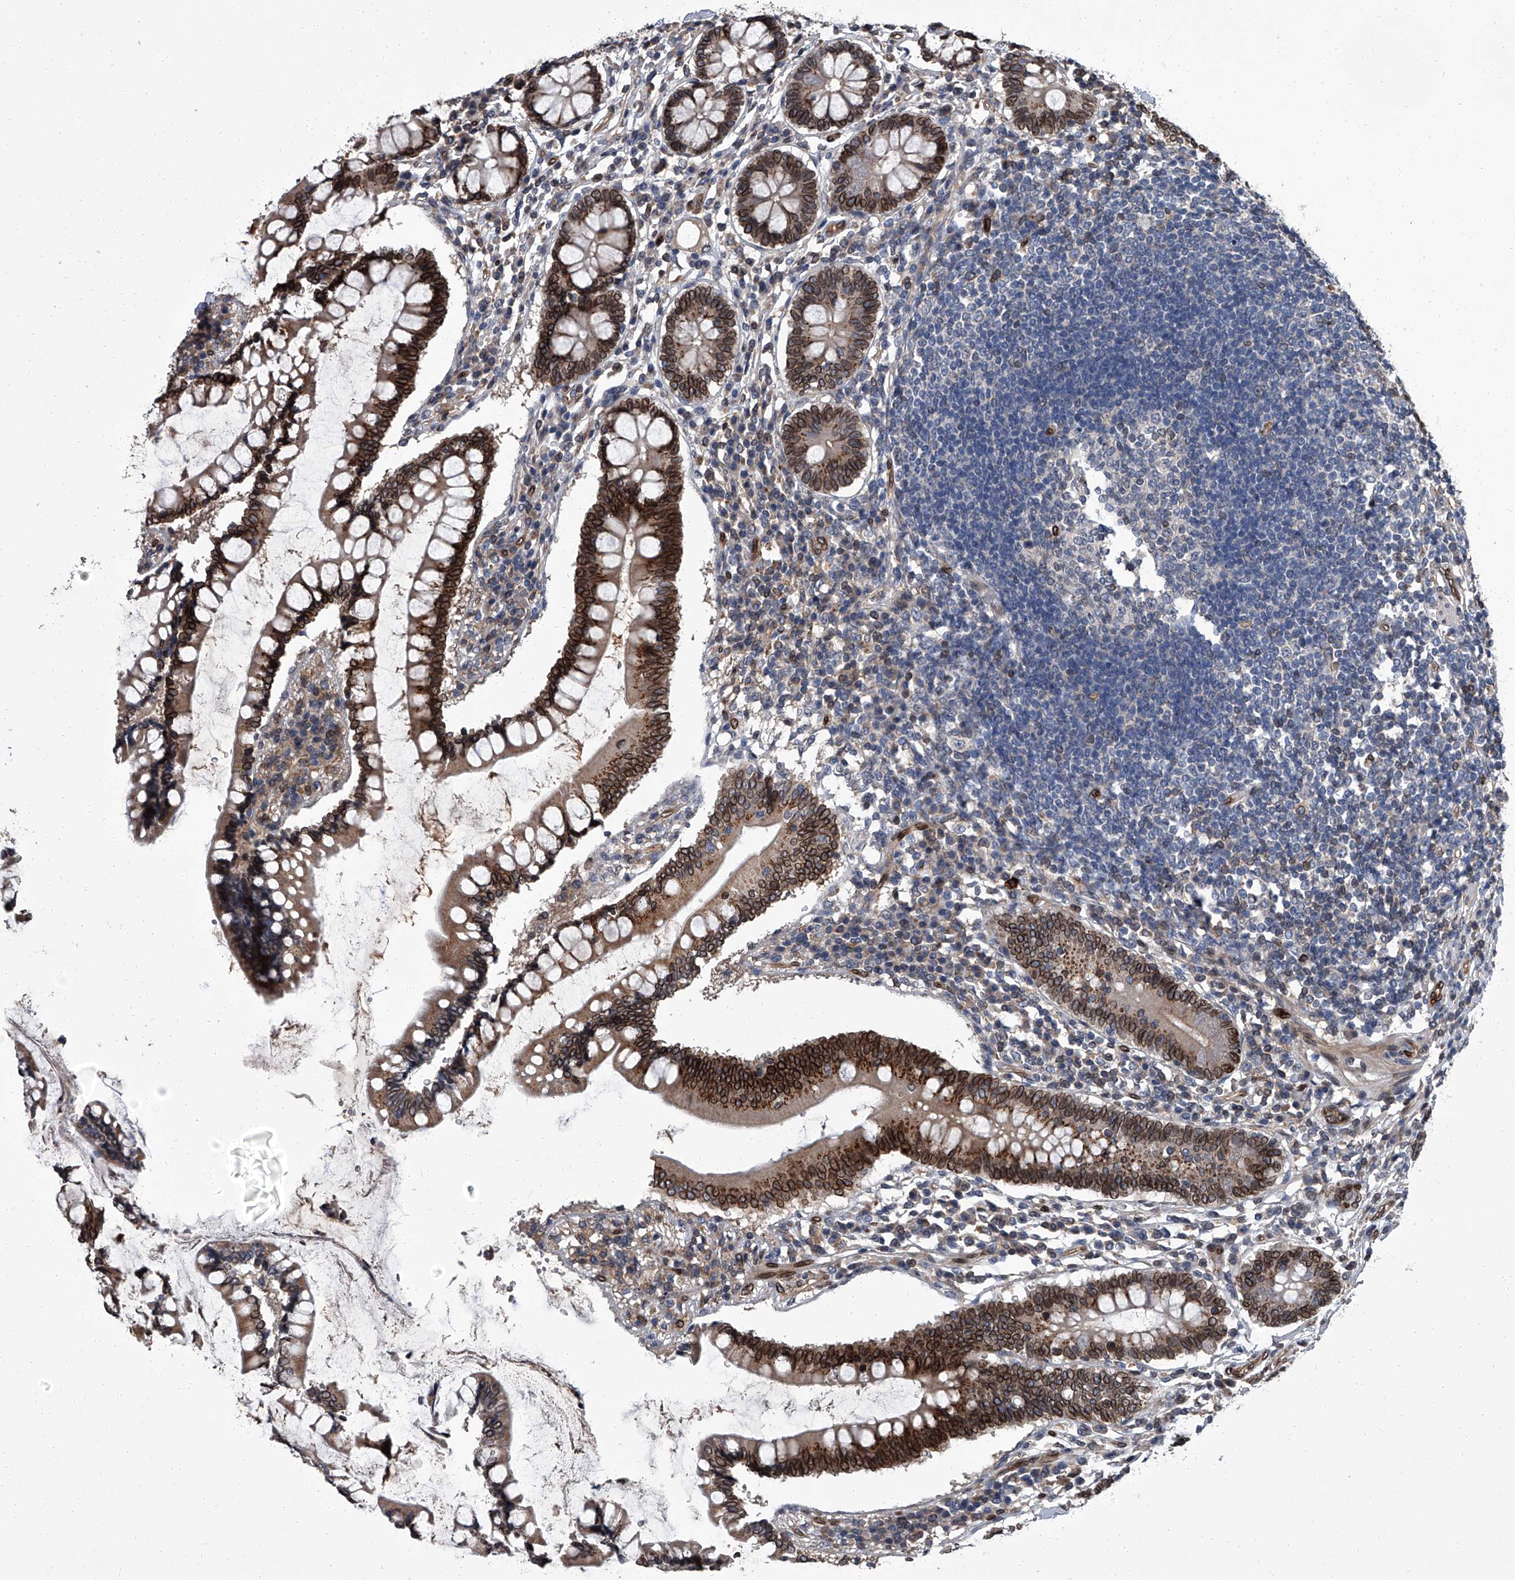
{"staining": {"intensity": "strong", "quantity": ">75%", "location": "cytoplasmic/membranous,nuclear"}, "tissue": "colon", "cell_type": "Endothelial cells", "image_type": "normal", "snomed": [{"axis": "morphology", "description": "Normal tissue, NOS"}, {"axis": "topography", "description": "Colon"}], "caption": "Protein staining shows strong cytoplasmic/membranous,nuclear positivity in approximately >75% of endothelial cells in normal colon.", "gene": "LRRC8C", "patient": {"sex": "female", "age": 79}}